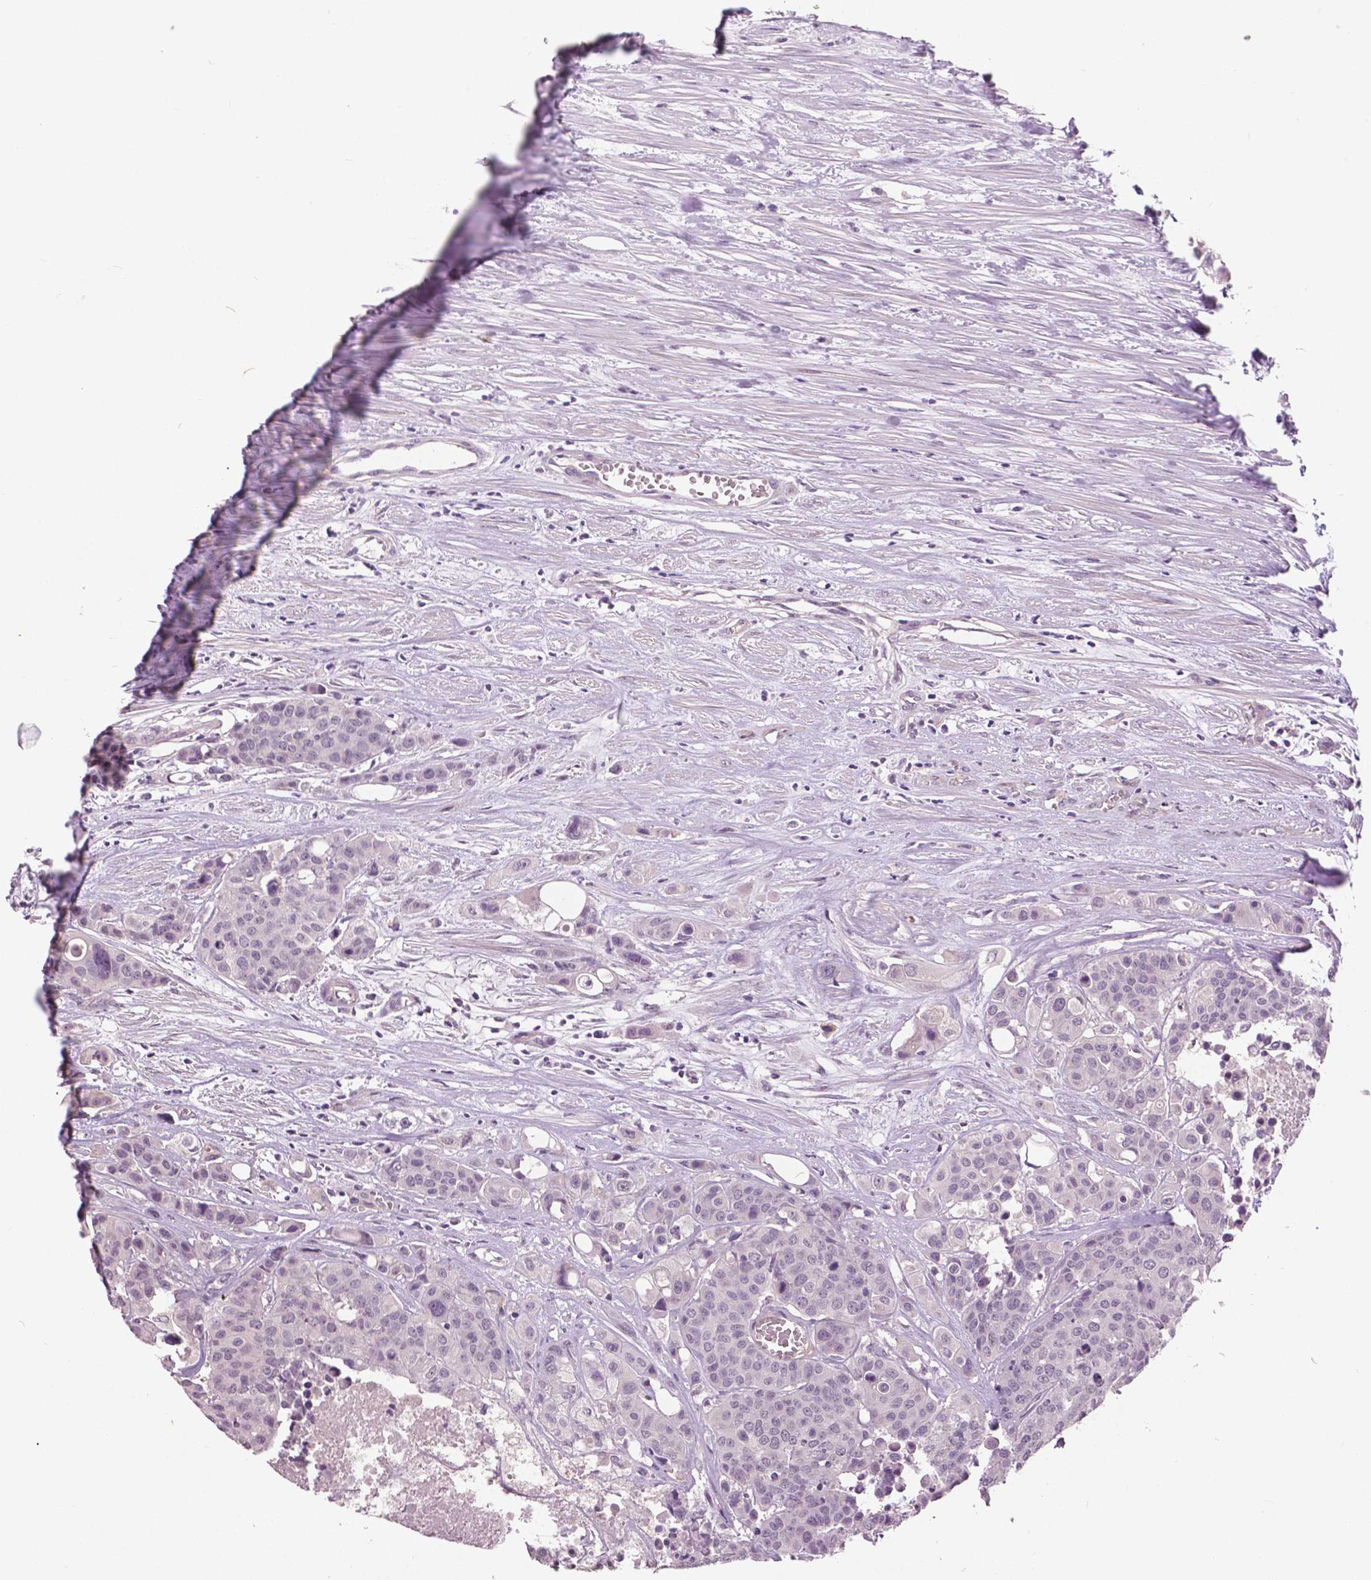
{"staining": {"intensity": "negative", "quantity": "none", "location": "none"}, "tissue": "carcinoid", "cell_type": "Tumor cells", "image_type": "cancer", "snomed": [{"axis": "morphology", "description": "Carcinoid, malignant, NOS"}, {"axis": "topography", "description": "Colon"}], "caption": "Protein analysis of carcinoid (malignant) demonstrates no significant staining in tumor cells.", "gene": "FOXA1", "patient": {"sex": "male", "age": 81}}